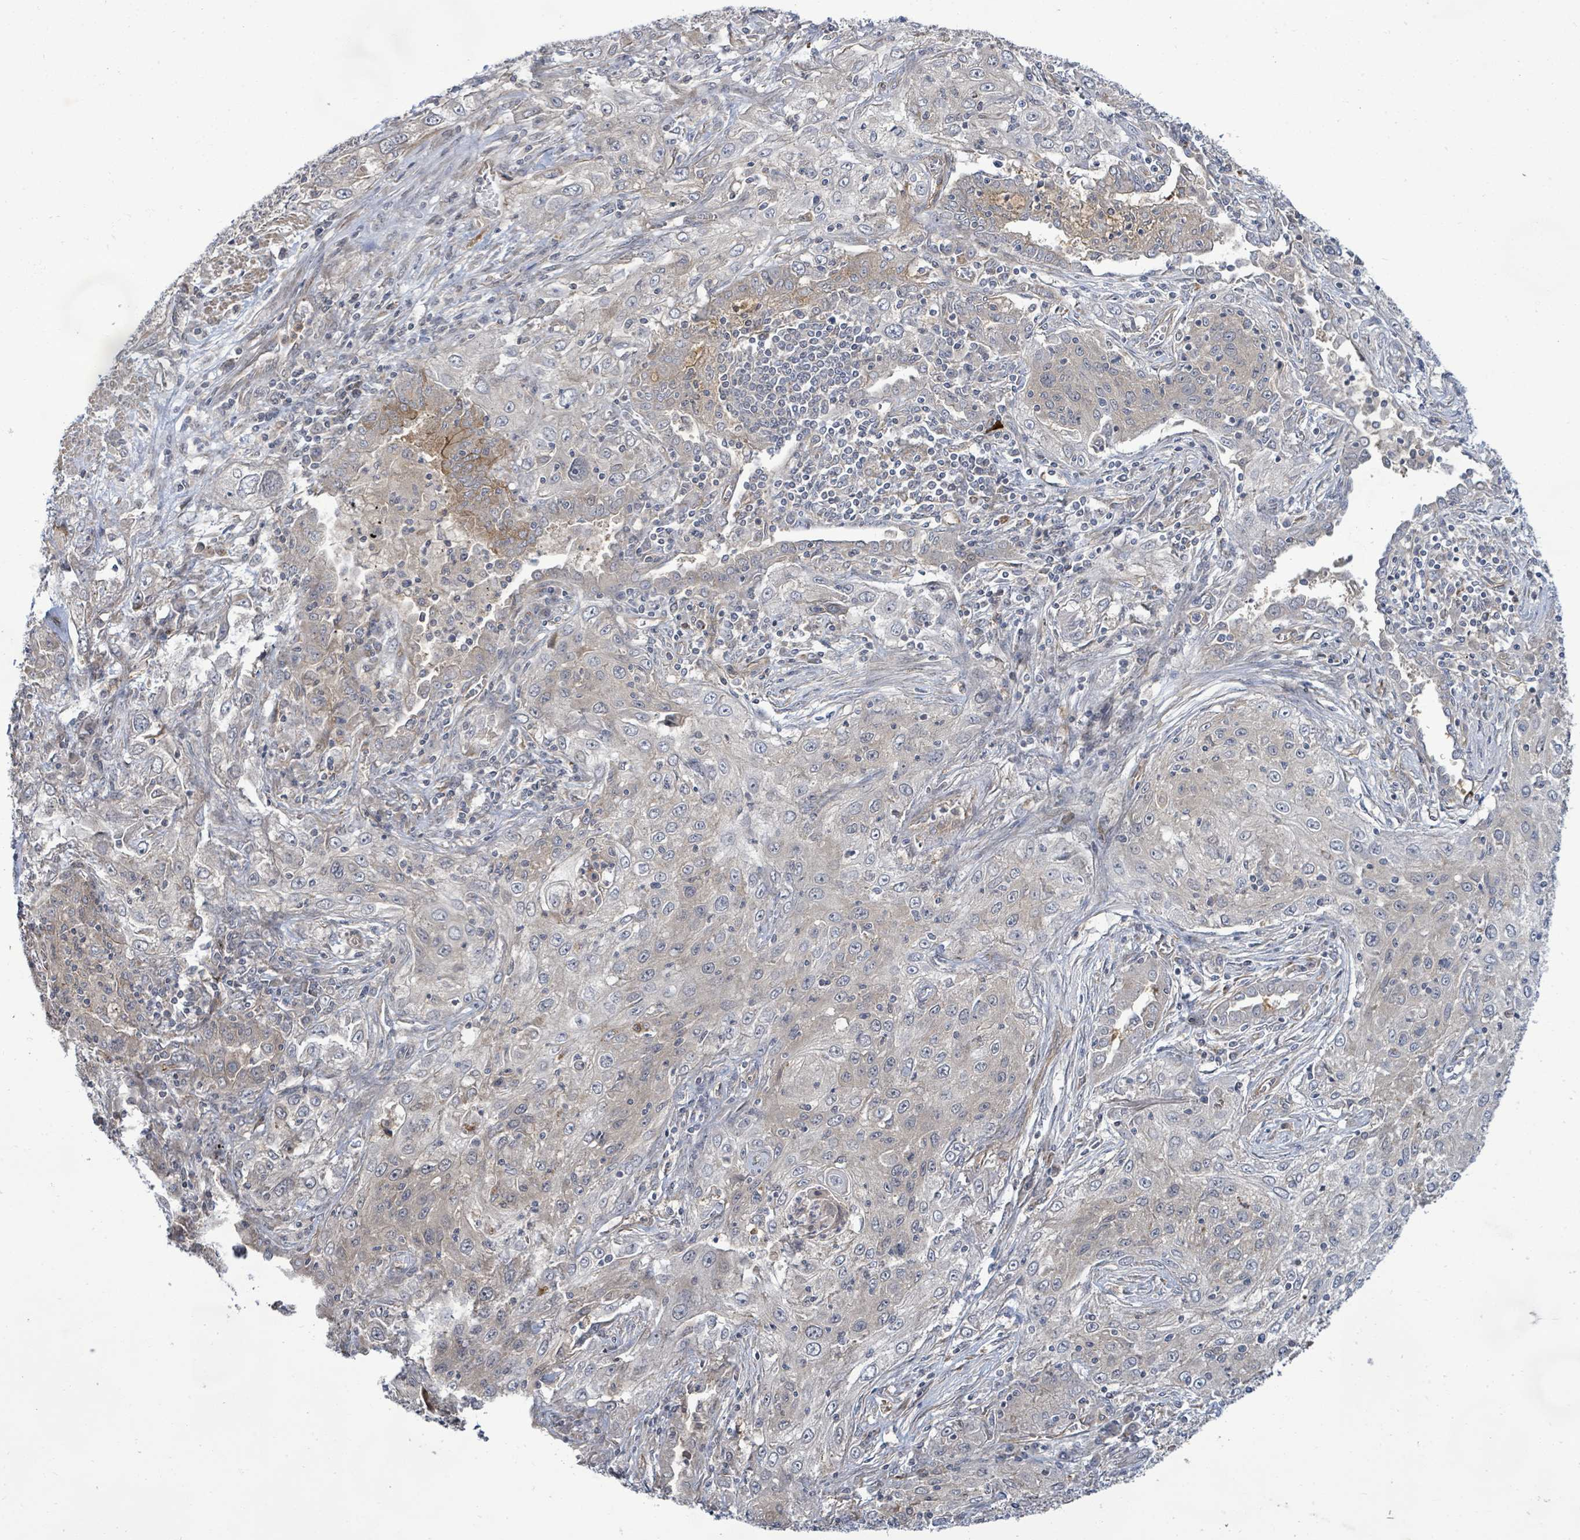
{"staining": {"intensity": "moderate", "quantity": "<25%", "location": "cytoplasmic/membranous"}, "tissue": "lung cancer", "cell_type": "Tumor cells", "image_type": "cancer", "snomed": [{"axis": "morphology", "description": "Squamous cell carcinoma, NOS"}, {"axis": "topography", "description": "Lung"}], "caption": "An image of human lung cancer (squamous cell carcinoma) stained for a protein demonstrates moderate cytoplasmic/membranous brown staining in tumor cells.", "gene": "KBTBD11", "patient": {"sex": "female", "age": 69}}